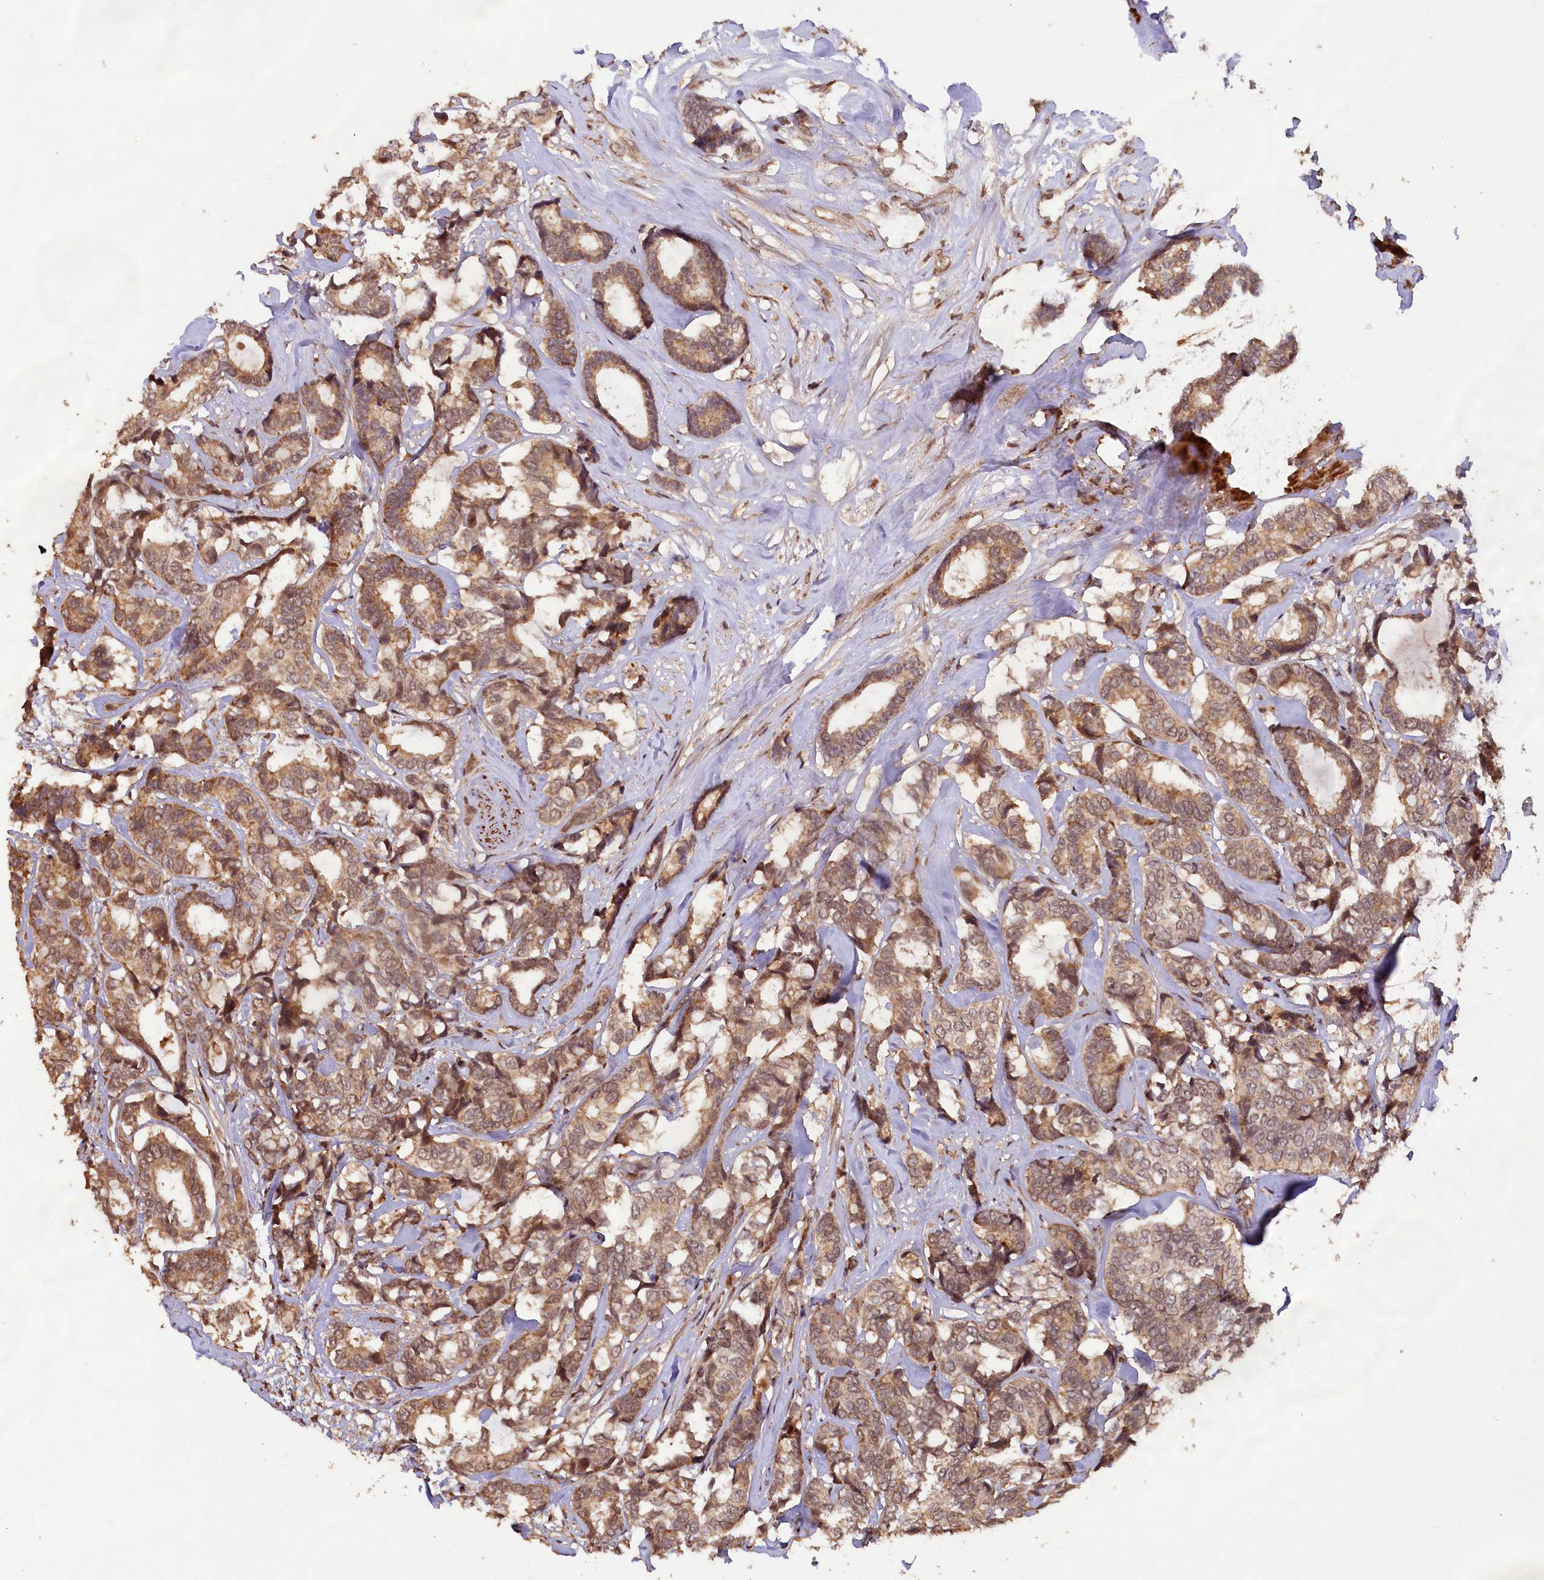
{"staining": {"intensity": "moderate", "quantity": ">75%", "location": "cytoplasmic/membranous,nuclear"}, "tissue": "breast cancer", "cell_type": "Tumor cells", "image_type": "cancer", "snomed": [{"axis": "morphology", "description": "Duct carcinoma"}, {"axis": "topography", "description": "Breast"}], "caption": "Breast cancer (intraductal carcinoma) was stained to show a protein in brown. There is medium levels of moderate cytoplasmic/membranous and nuclear positivity in approximately >75% of tumor cells. The staining was performed using DAB (3,3'-diaminobenzidine), with brown indicating positive protein expression. Nuclei are stained blue with hematoxylin.", "gene": "SHPRH", "patient": {"sex": "female", "age": 87}}